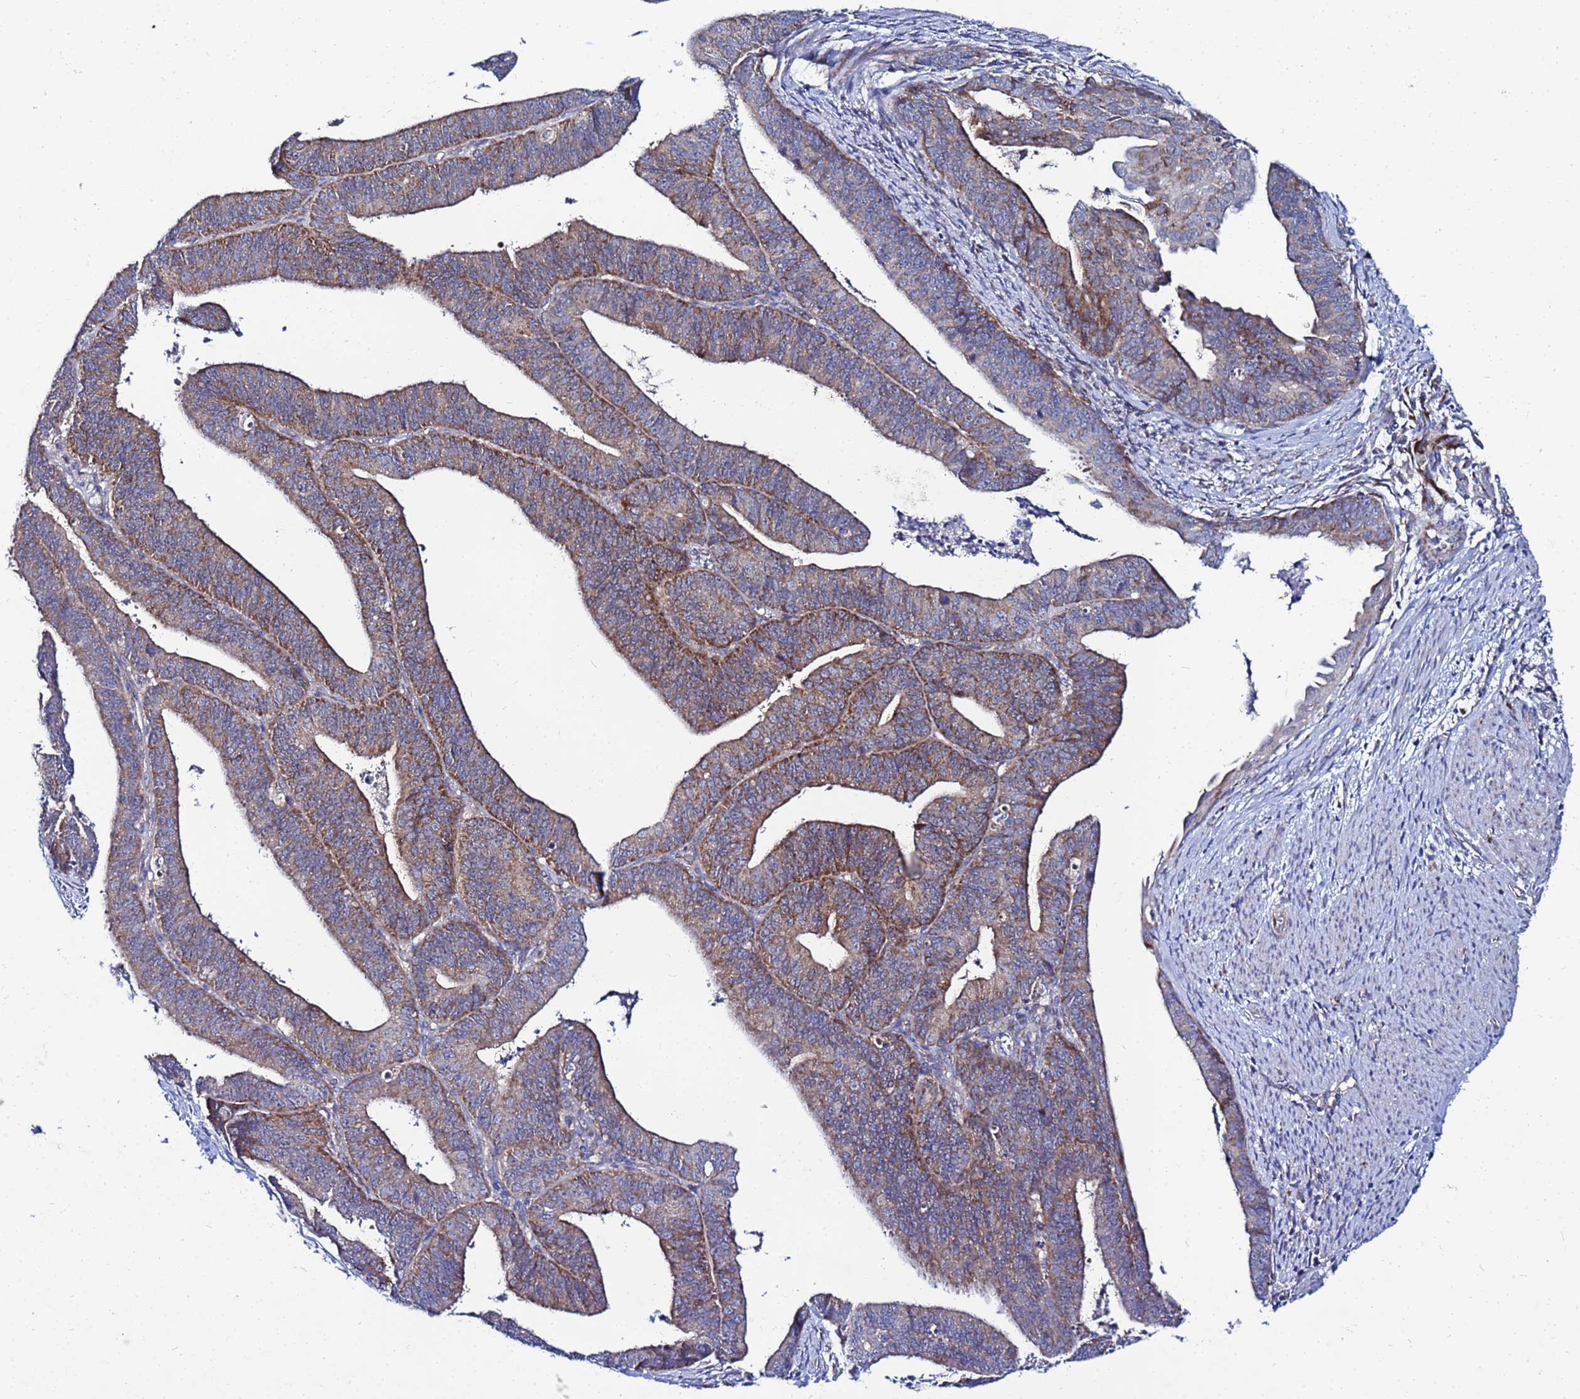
{"staining": {"intensity": "moderate", "quantity": "25%-75%", "location": "cytoplasmic/membranous"}, "tissue": "endometrial cancer", "cell_type": "Tumor cells", "image_type": "cancer", "snomed": [{"axis": "morphology", "description": "Adenocarcinoma, NOS"}, {"axis": "topography", "description": "Endometrium"}], "caption": "Protein staining exhibits moderate cytoplasmic/membranous positivity in approximately 25%-75% of tumor cells in endometrial cancer (adenocarcinoma).", "gene": "FAHD2A", "patient": {"sex": "female", "age": 73}}